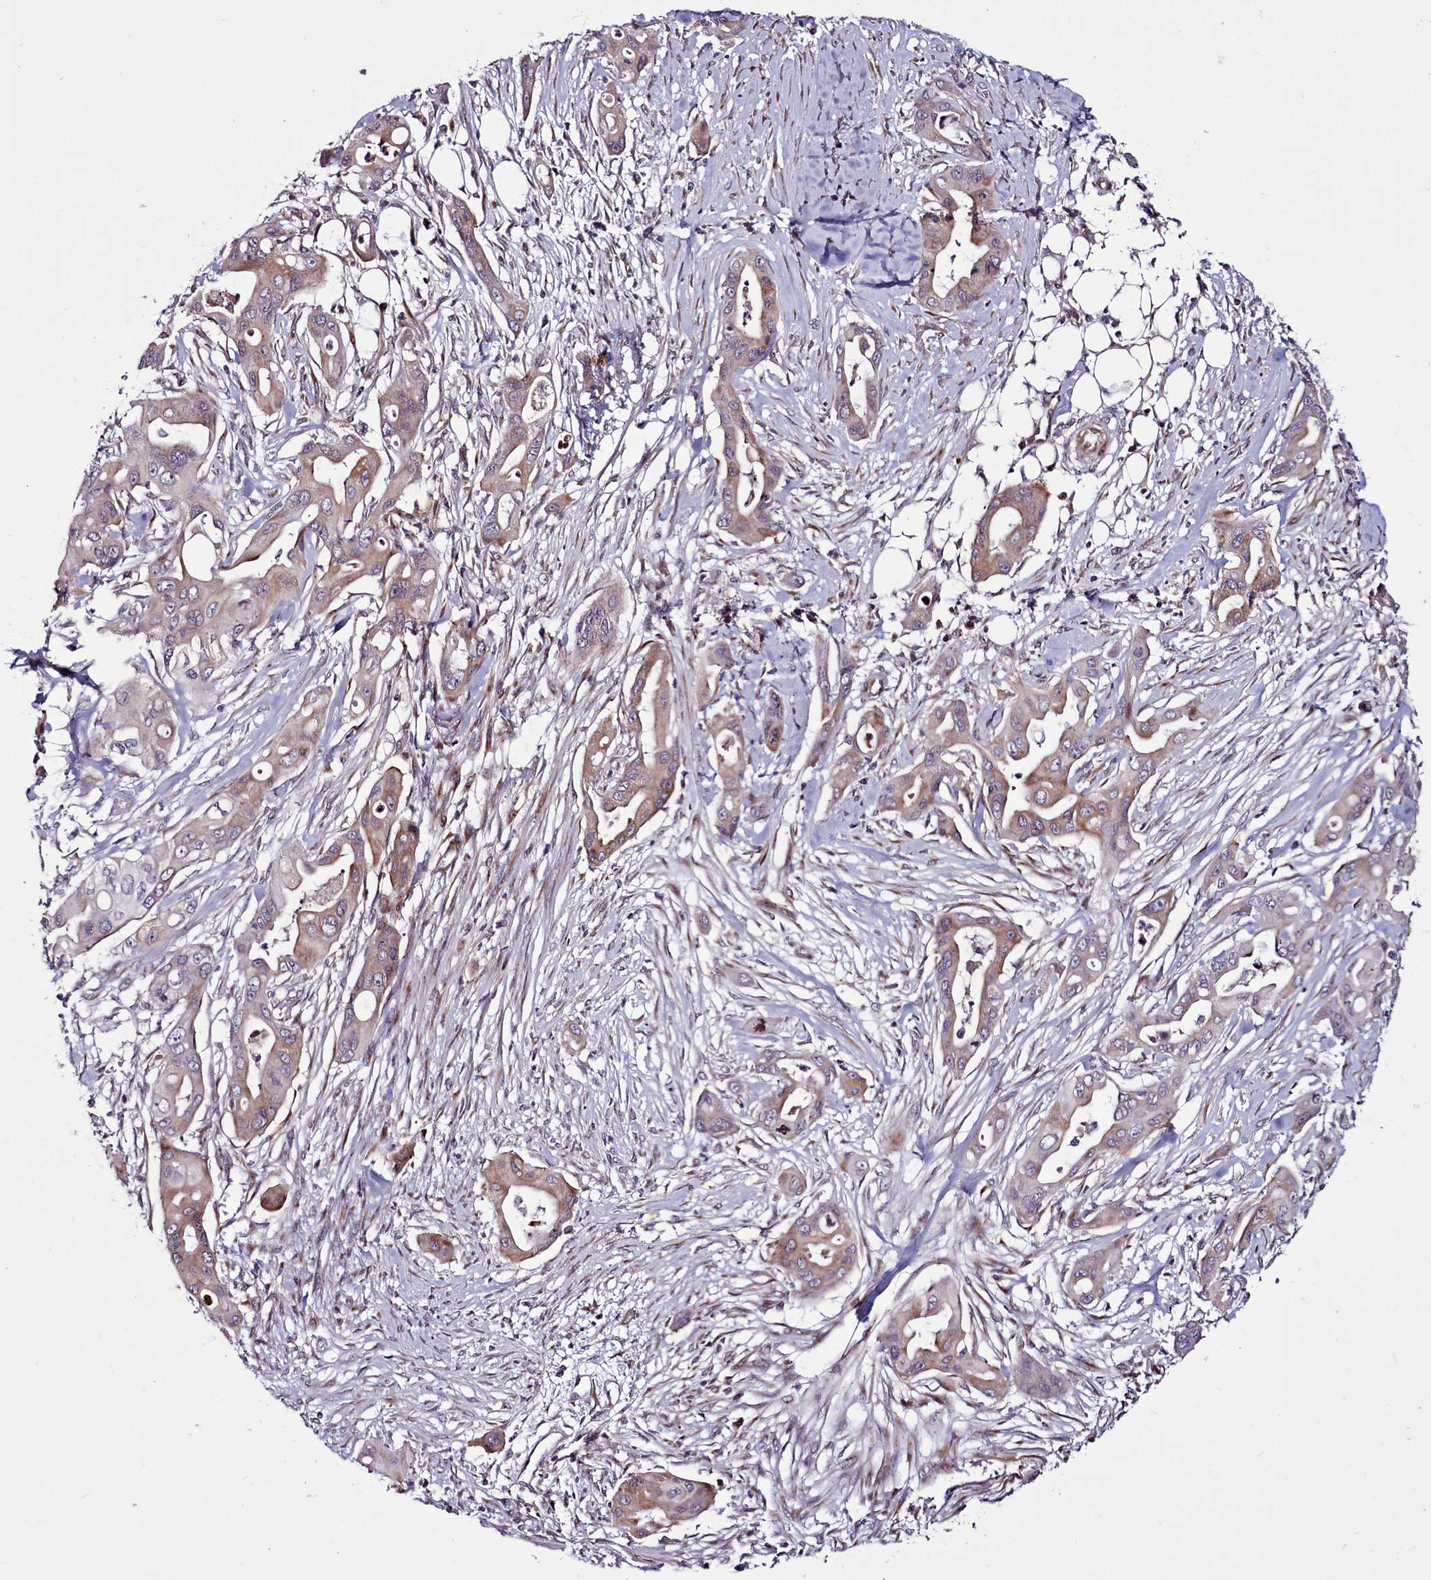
{"staining": {"intensity": "moderate", "quantity": "25%-75%", "location": "cytoplasmic/membranous"}, "tissue": "ovarian cancer", "cell_type": "Tumor cells", "image_type": "cancer", "snomed": [{"axis": "morphology", "description": "Cystadenocarcinoma, mucinous, NOS"}, {"axis": "topography", "description": "Ovary"}], "caption": "This micrograph exhibits immunohistochemistry staining of human mucinous cystadenocarcinoma (ovarian), with medium moderate cytoplasmic/membranous positivity in about 25%-75% of tumor cells.", "gene": "WBP11", "patient": {"sex": "female", "age": 70}}